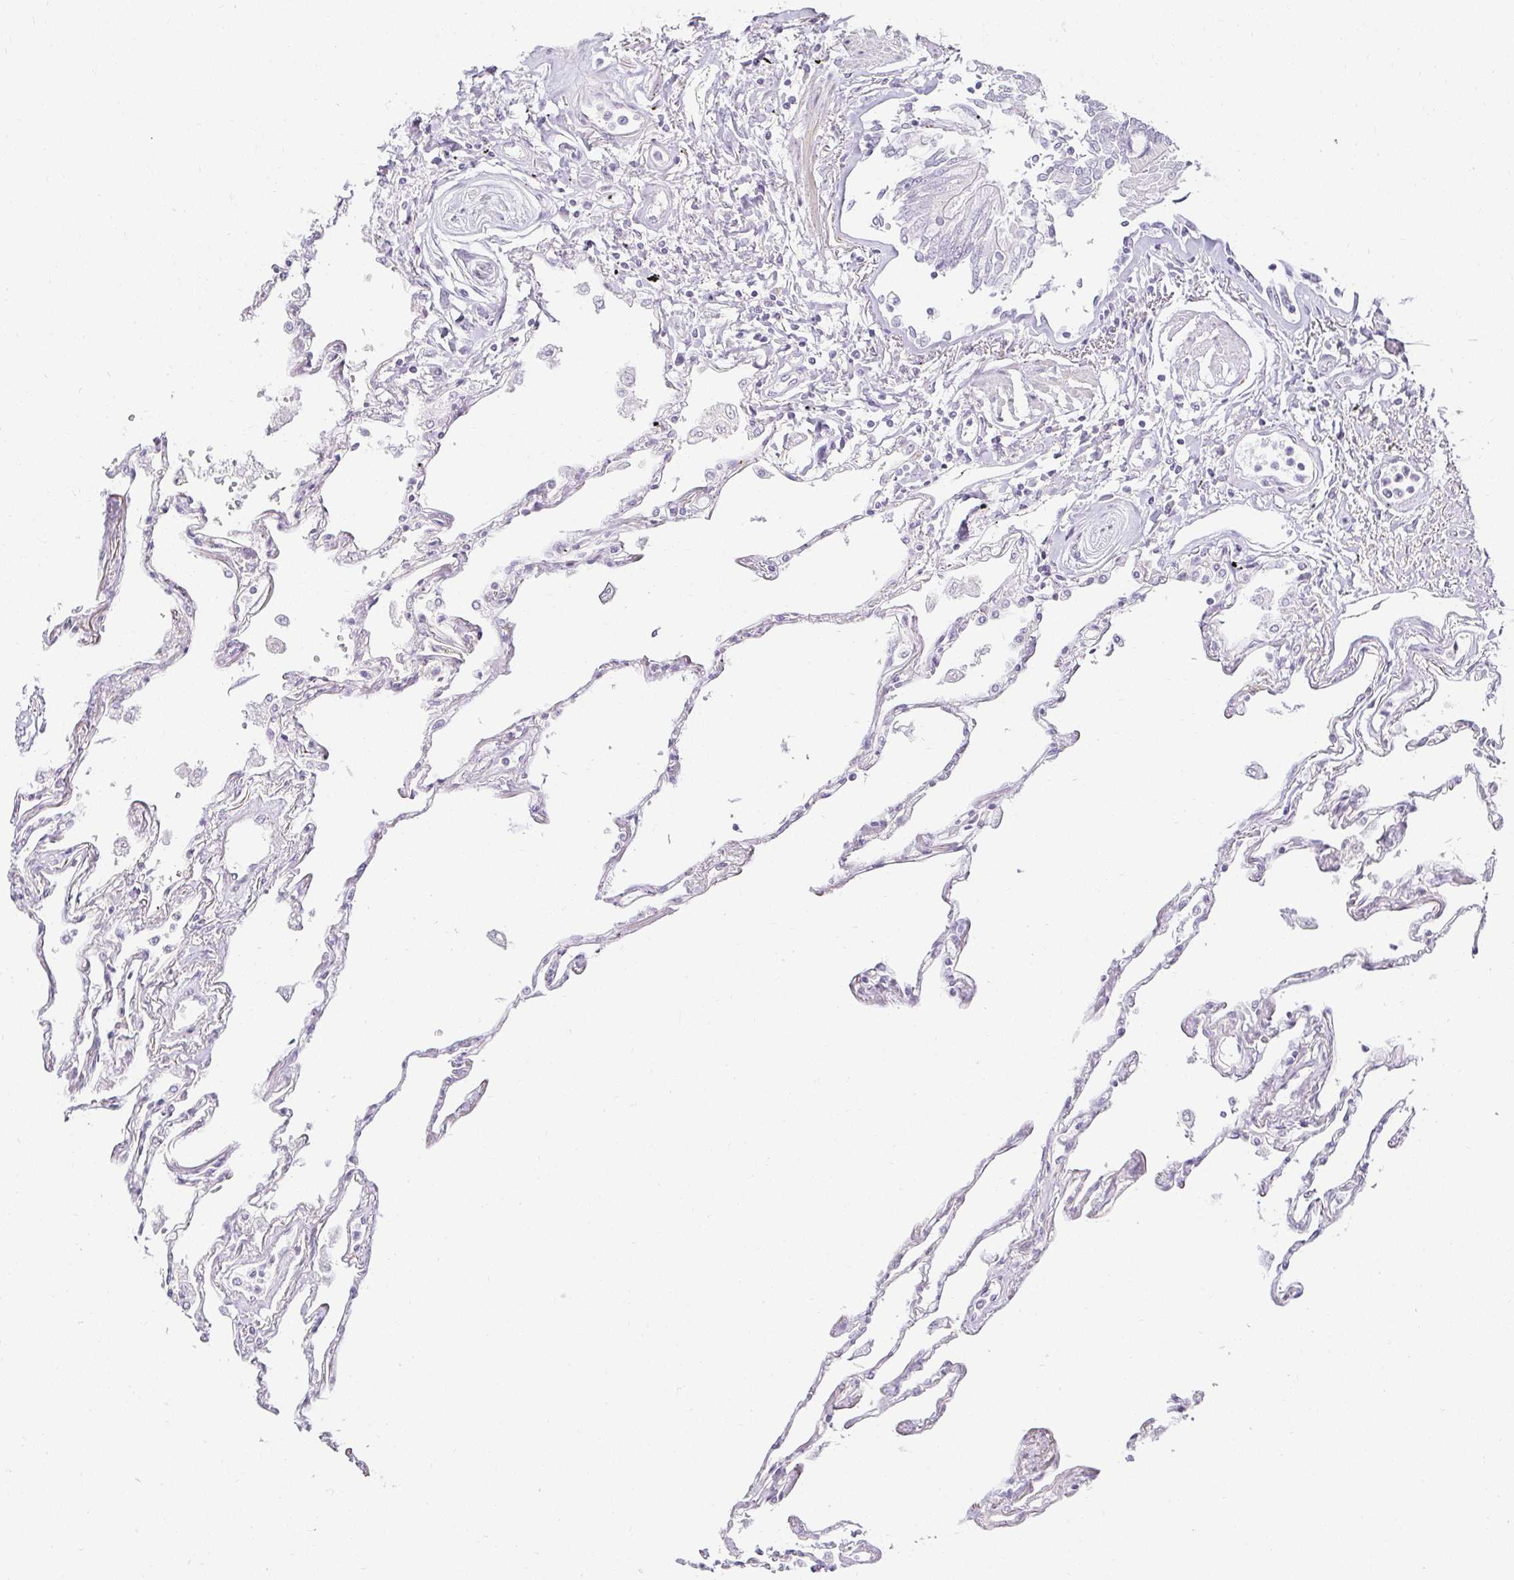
{"staining": {"intensity": "weak", "quantity": "<25%", "location": "cytoplasmic/membranous"}, "tissue": "lung", "cell_type": "Alveolar cells", "image_type": "normal", "snomed": [{"axis": "morphology", "description": "Normal tissue, NOS"}, {"axis": "topography", "description": "Lung"}], "caption": "Human lung stained for a protein using IHC displays no positivity in alveolar cells.", "gene": "ACAN", "patient": {"sex": "female", "age": 67}}